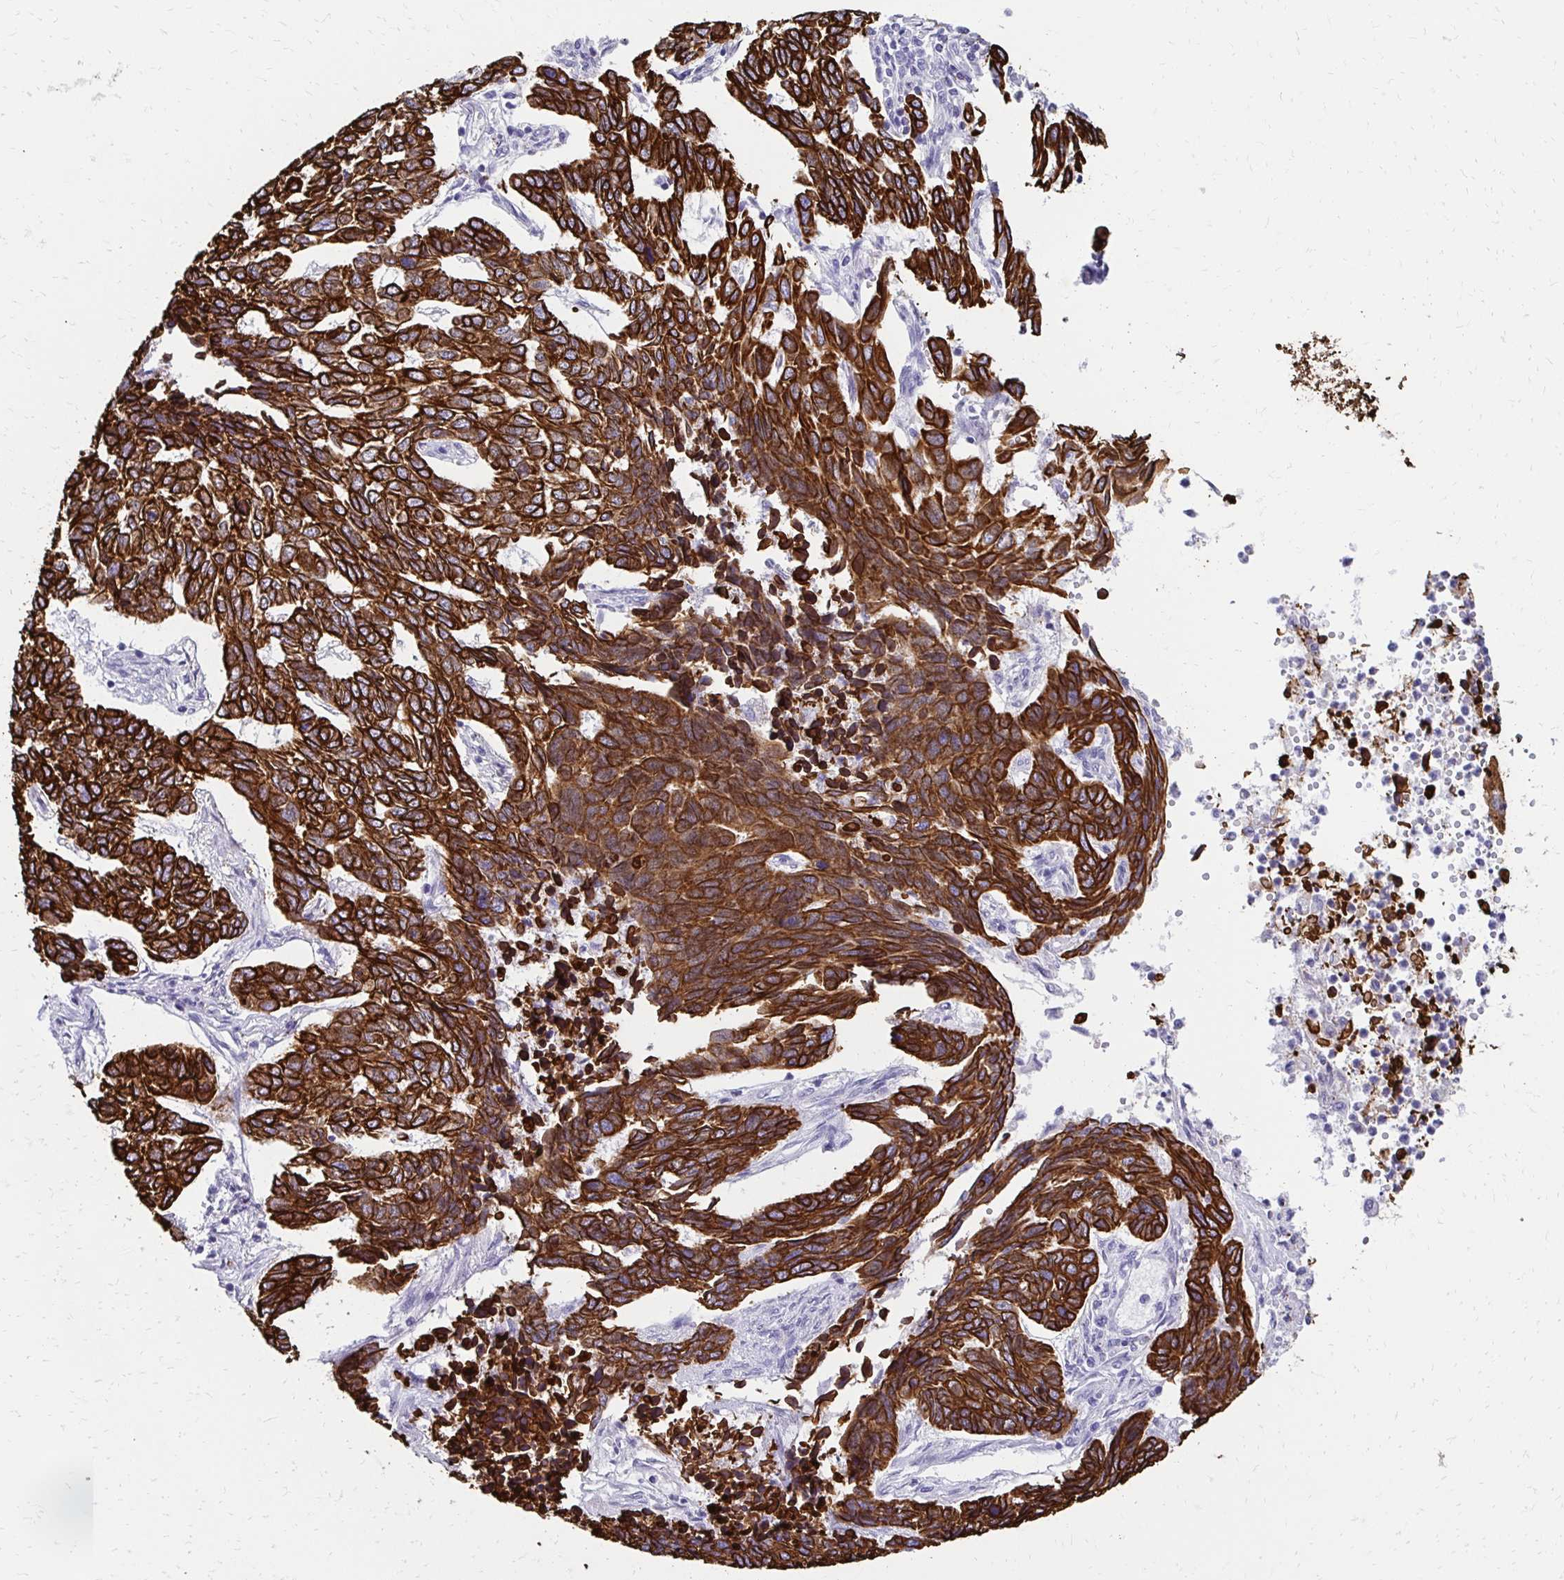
{"staining": {"intensity": "strong", "quantity": ">75%", "location": "cytoplasmic/membranous"}, "tissue": "skin cancer", "cell_type": "Tumor cells", "image_type": "cancer", "snomed": [{"axis": "morphology", "description": "Basal cell carcinoma"}, {"axis": "topography", "description": "Skin"}], "caption": "Tumor cells exhibit high levels of strong cytoplasmic/membranous positivity in about >75% of cells in human skin cancer (basal cell carcinoma).", "gene": "C1QTNF2", "patient": {"sex": "female", "age": 65}}